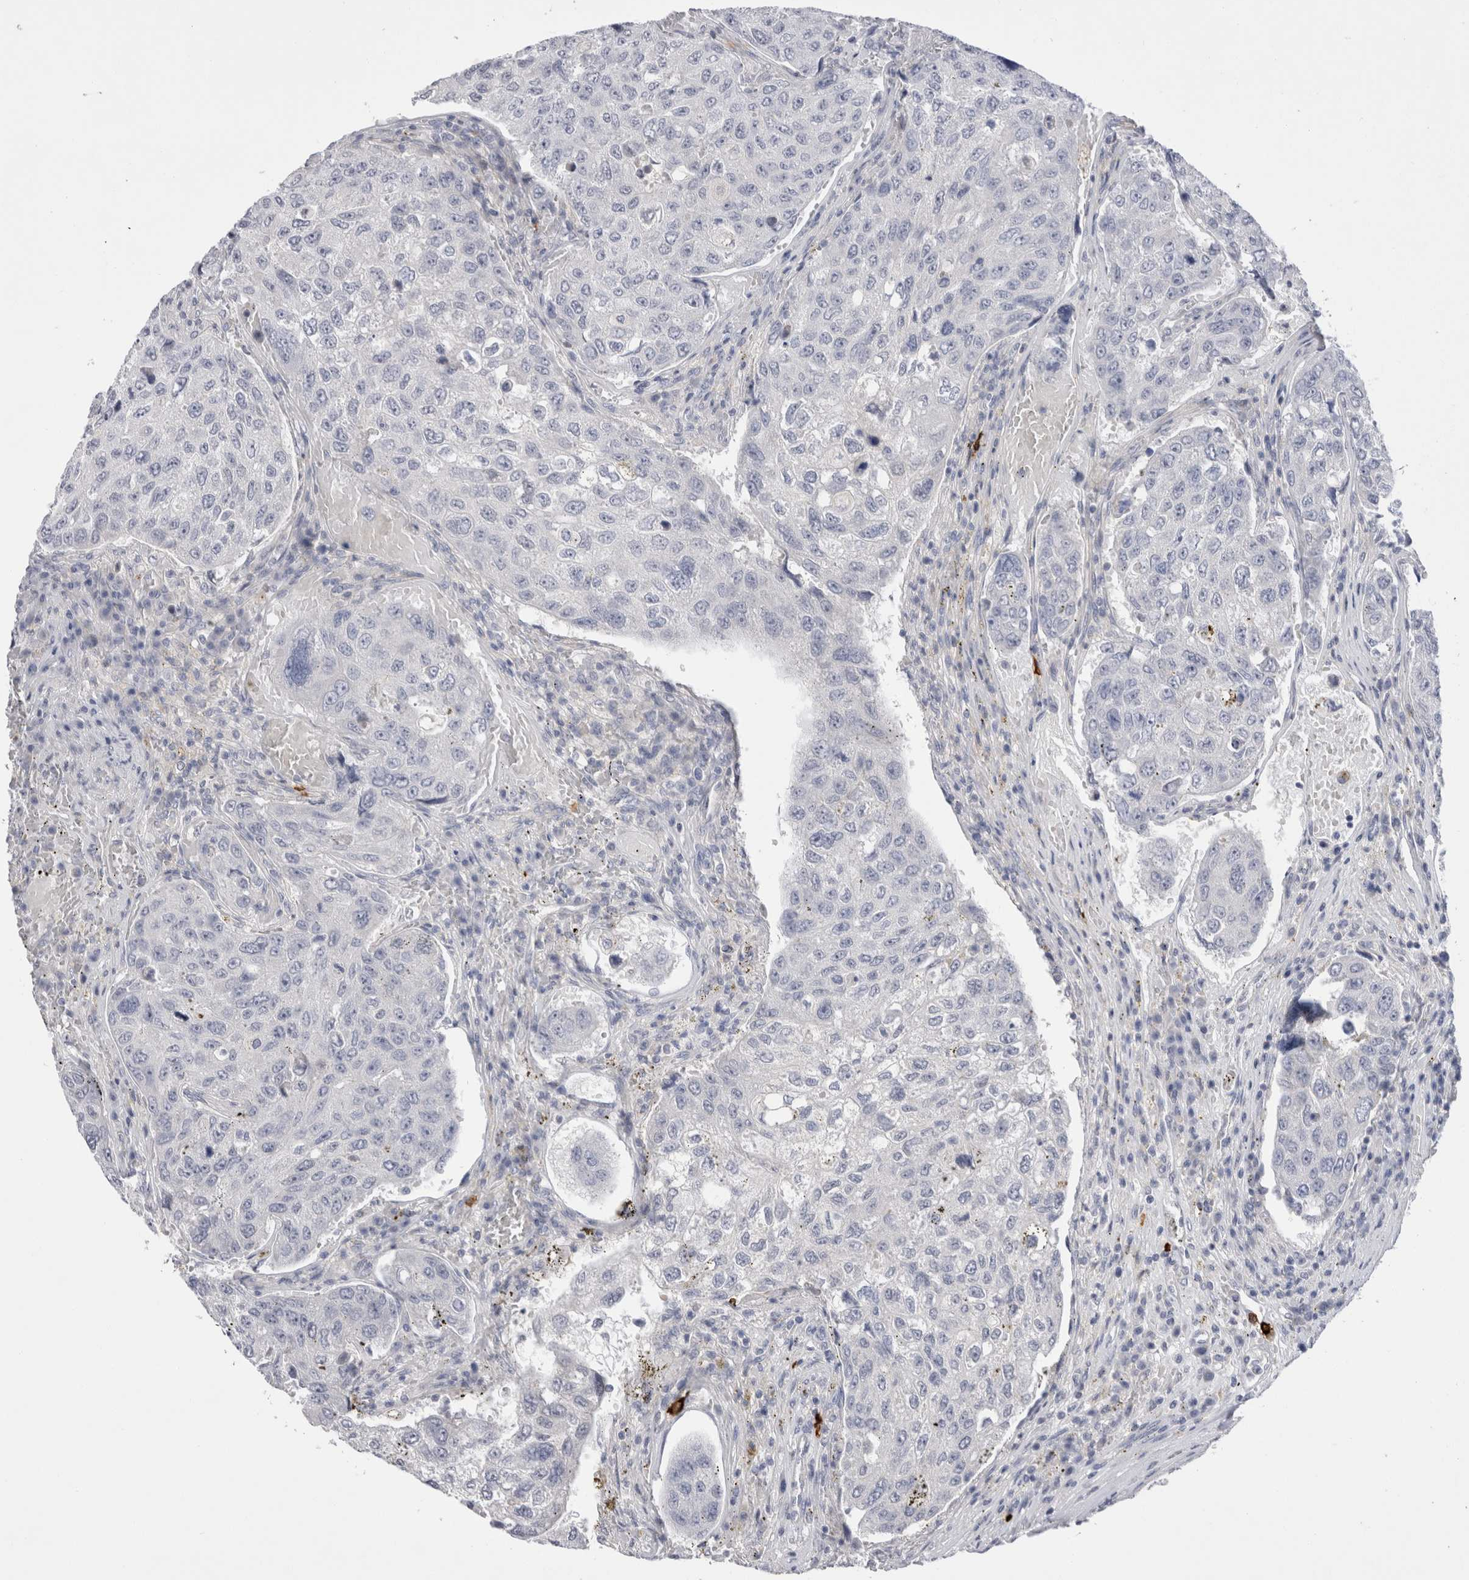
{"staining": {"intensity": "negative", "quantity": "none", "location": "none"}, "tissue": "urothelial cancer", "cell_type": "Tumor cells", "image_type": "cancer", "snomed": [{"axis": "morphology", "description": "Urothelial carcinoma, High grade"}, {"axis": "topography", "description": "Lymph node"}, {"axis": "topography", "description": "Urinary bladder"}], "caption": "Immunohistochemistry (IHC) micrograph of neoplastic tissue: high-grade urothelial carcinoma stained with DAB shows no significant protein staining in tumor cells.", "gene": "SPINK2", "patient": {"sex": "male", "age": 51}}